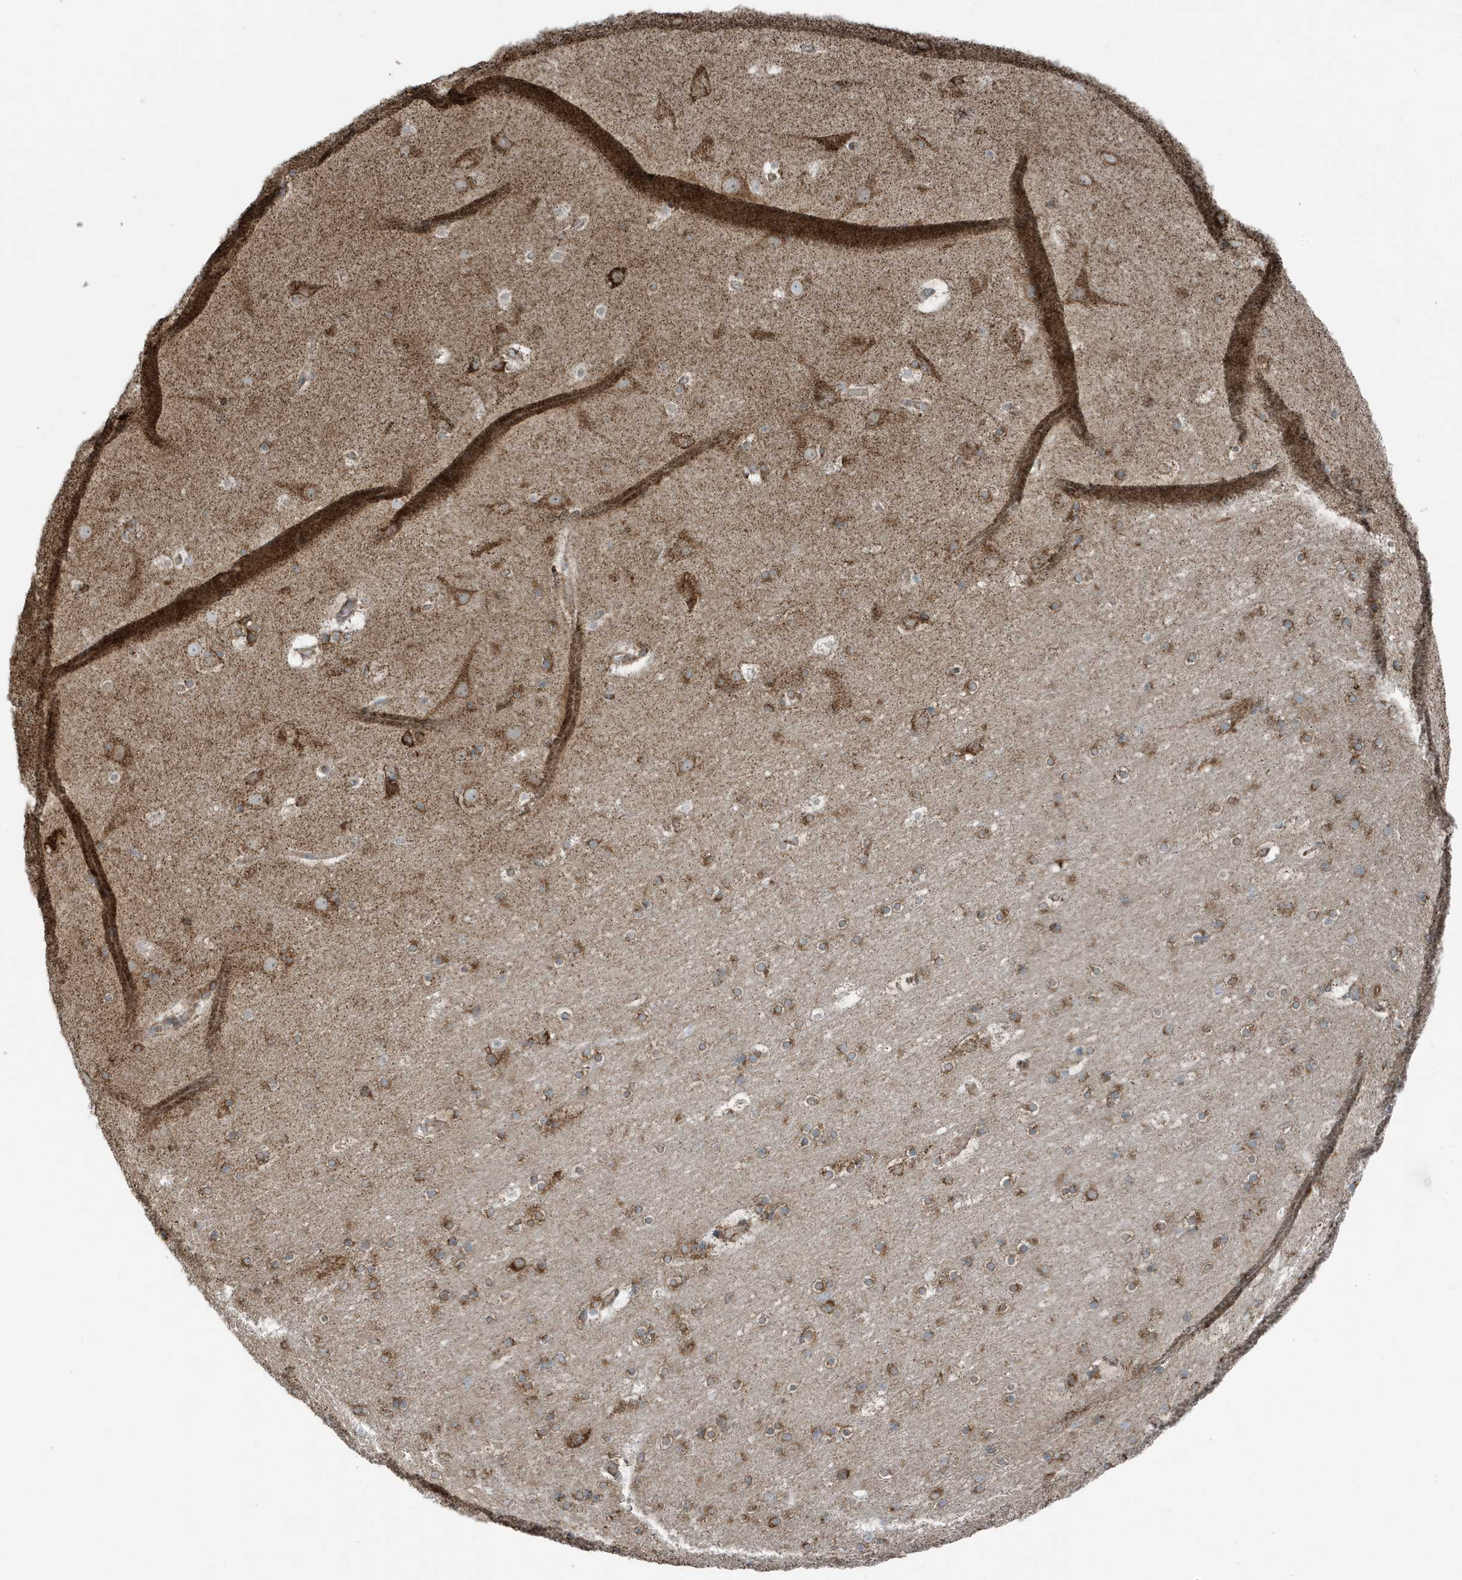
{"staining": {"intensity": "weak", "quantity": ">75%", "location": "cytoplasmic/membranous"}, "tissue": "cerebral cortex", "cell_type": "Endothelial cells", "image_type": "normal", "snomed": [{"axis": "morphology", "description": "Normal tissue, NOS"}, {"axis": "topography", "description": "Cerebral cortex"}], "caption": "Brown immunohistochemical staining in benign human cerebral cortex demonstrates weak cytoplasmic/membranous positivity in about >75% of endothelial cells. The protein is shown in brown color, while the nuclei are stained blue.", "gene": "GOLGA4", "patient": {"sex": "male", "age": 57}}